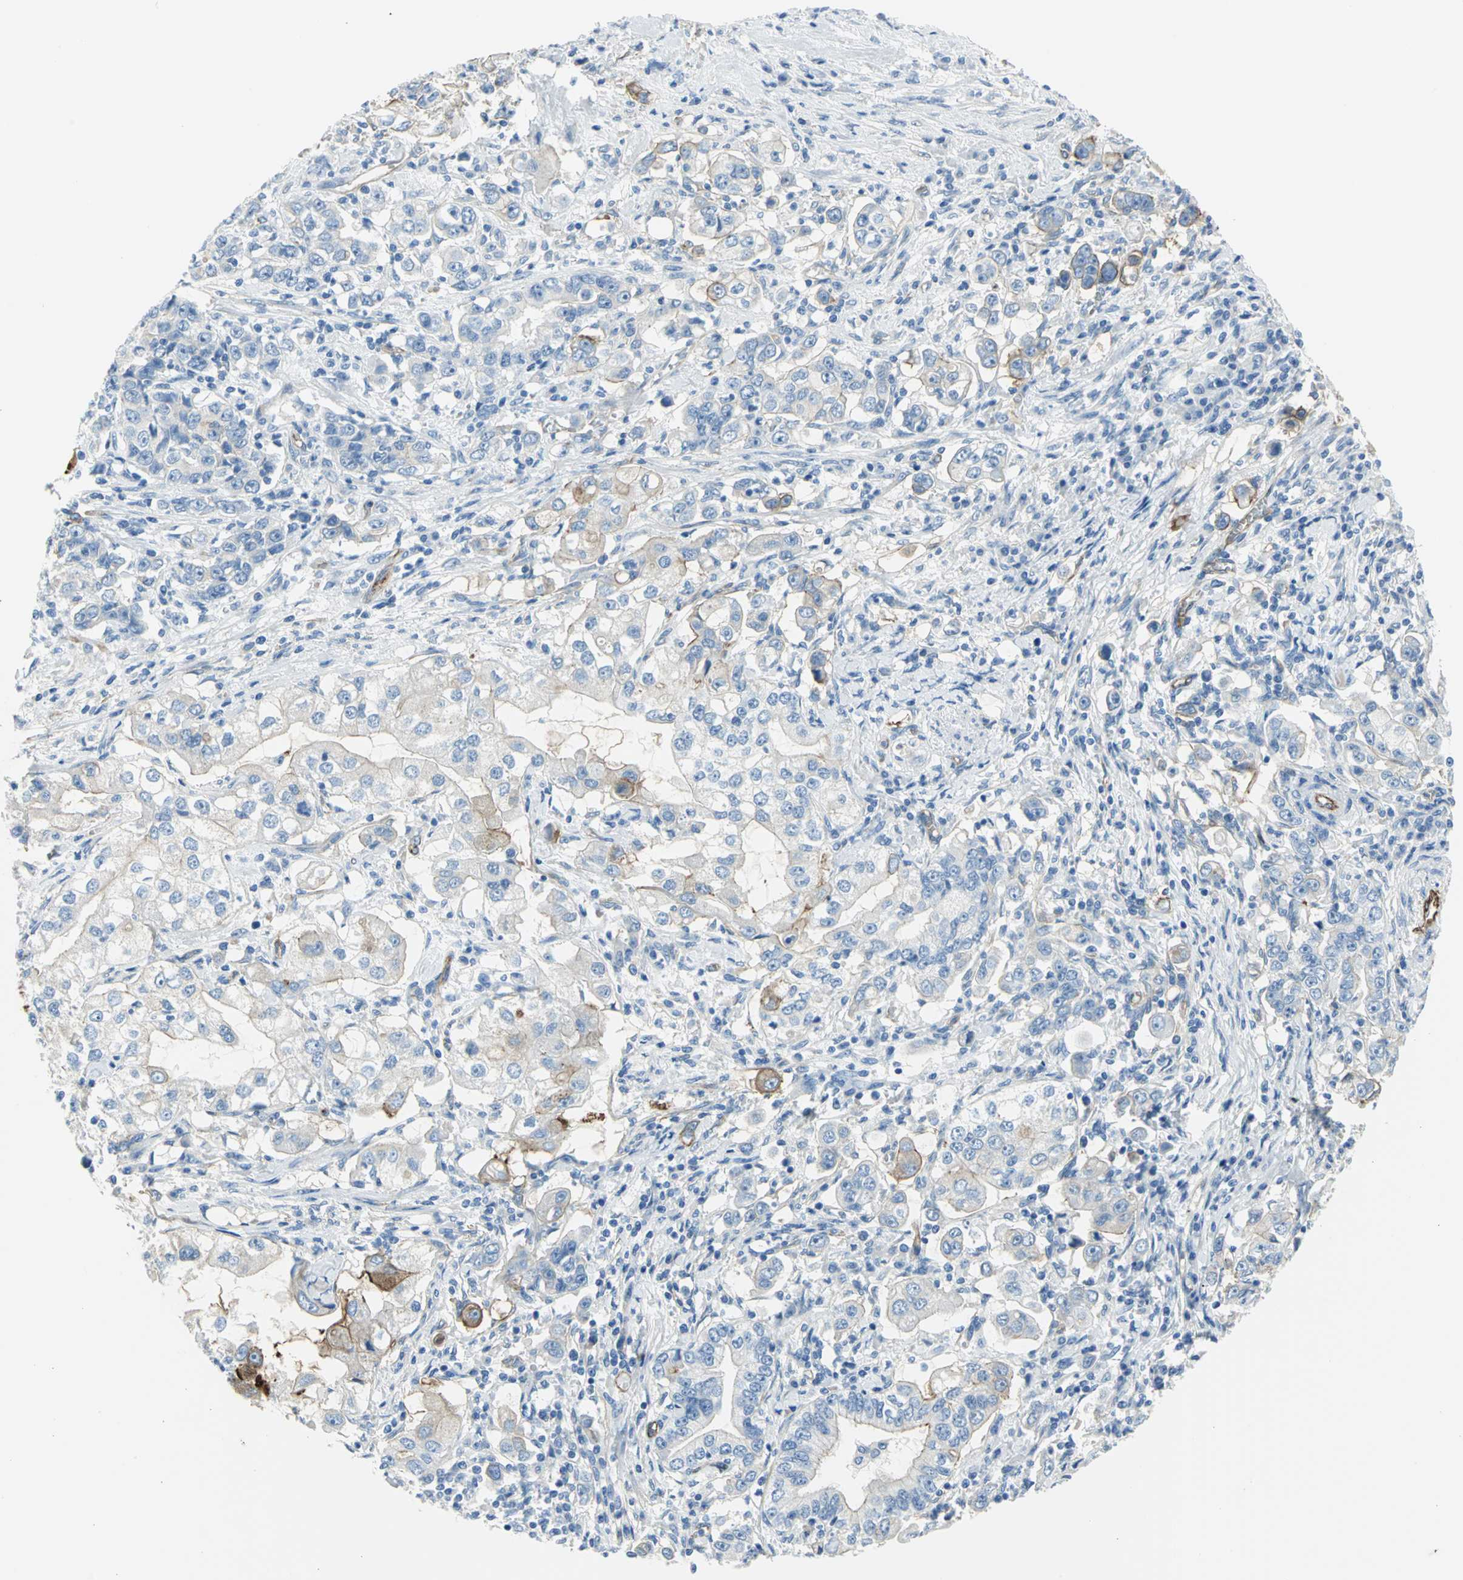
{"staining": {"intensity": "moderate", "quantity": "<25%", "location": "cytoplasmic/membranous"}, "tissue": "stomach cancer", "cell_type": "Tumor cells", "image_type": "cancer", "snomed": [{"axis": "morphology", "description": "Adenocarcinoma, NOS"}, {"axis": "topography", "description": "Stomach, lower"}], "caption": "Adenocarcinoma (stomach) stained with DAB immunohistochemistry demonstrates low levels of moderate cytoplasmic/membranous staining in approximately <25% of tumor cells.", "gene": "FLNB", "patient": {"sex": "female", "age": 72}}